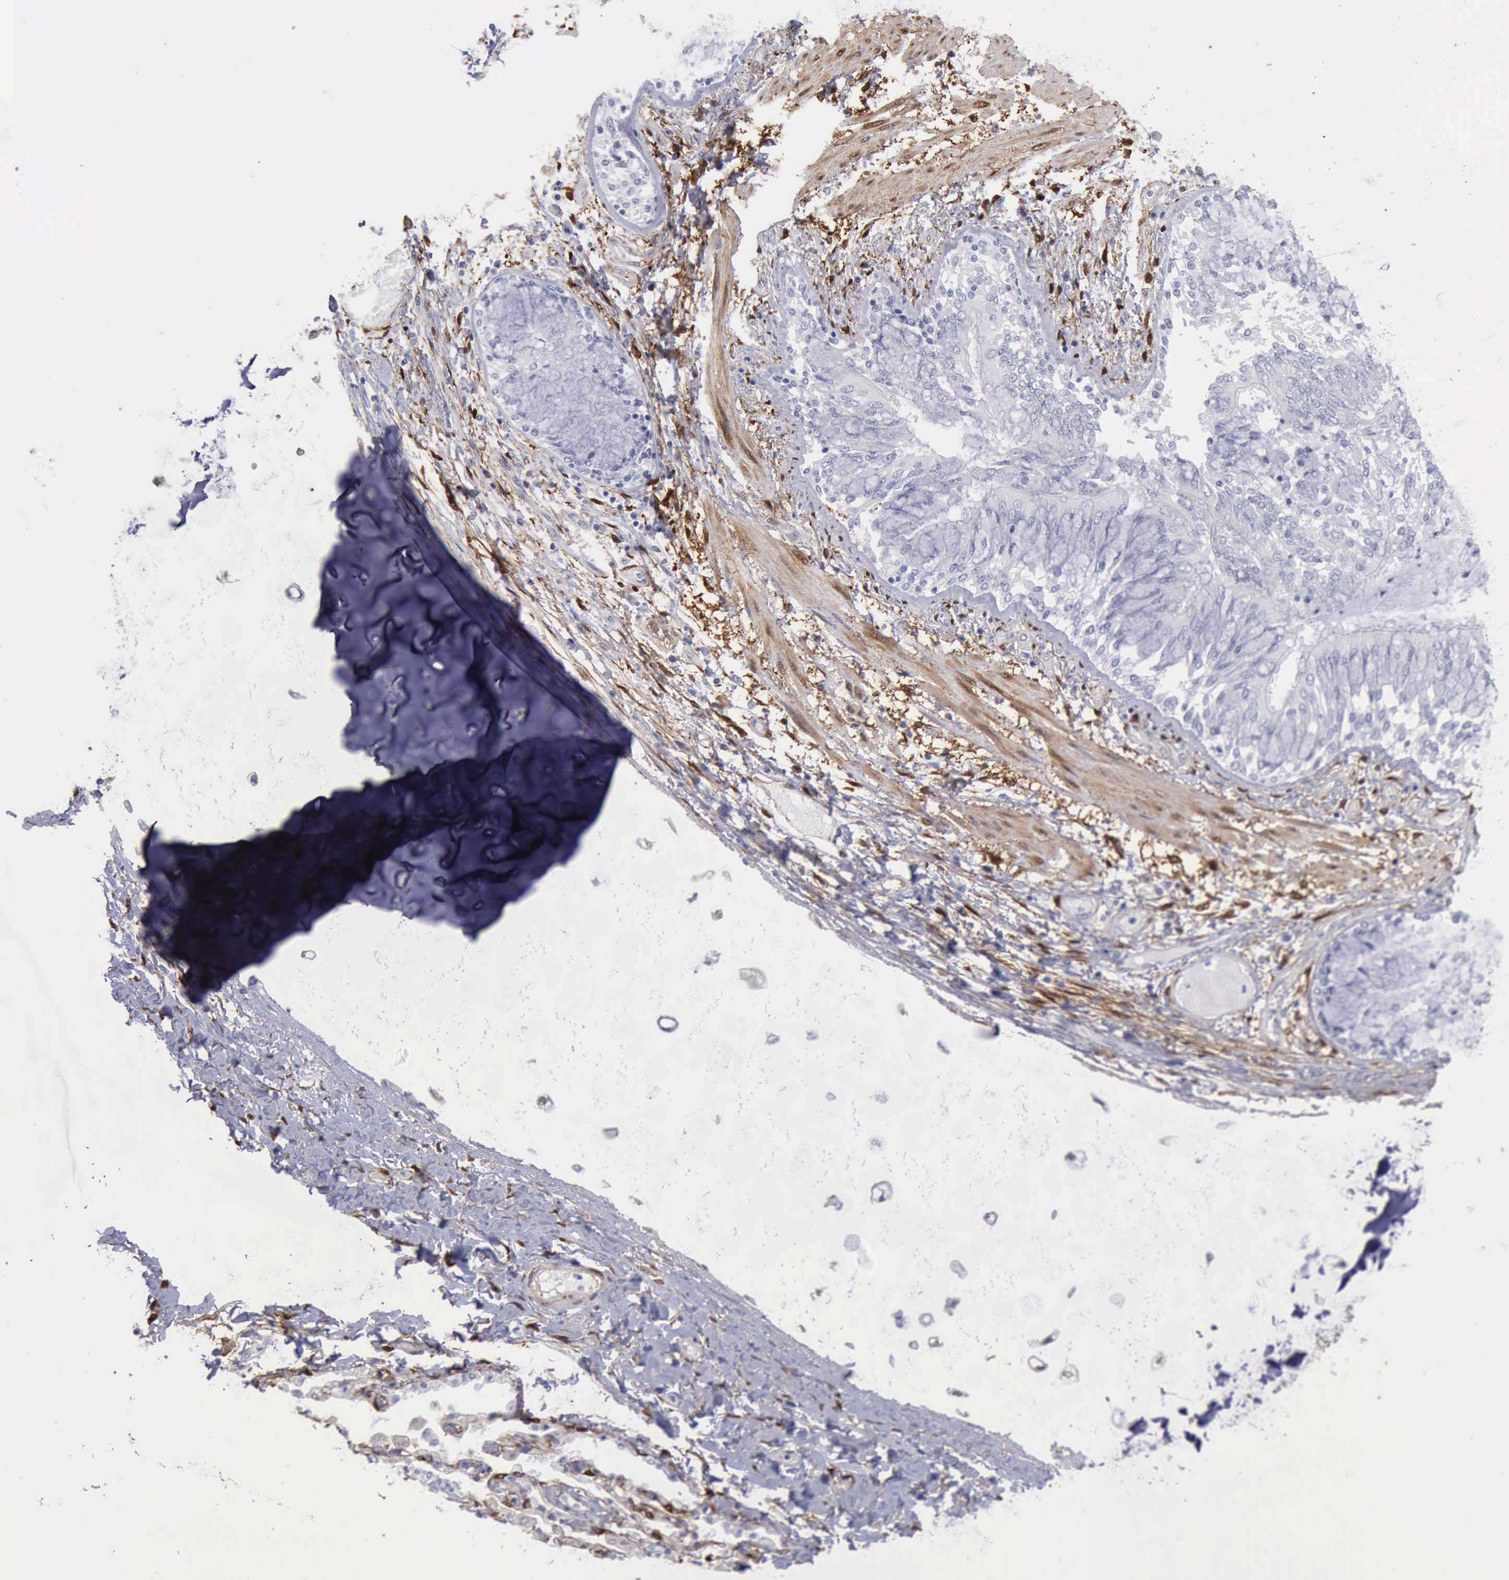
{"staining": {"intensity": "strong", "quantity": ">75%", "location": "cytoplasmic/membranous,nuclear"}, "tissue": "adipose tissue", "cell_type": "Adipocytes", "image_type": "normal", "snomed": [{"axis": "morphology", "description": "Normal tissue, NOS"}, {"axis": "morphology", "description": "Adenocarcinoma, NOS"}, {"axis": "topography", "description": "Cartilage tissue"}, {"axis": "topography", "description": "Lung"}], "caption": "This is a photomicrograph of immunohistochemistry (IHC) staining of normal adipose tissue, which shows strong staining in the cytoplasmic/membranous,nuclear of adipocytes.", "gene": "FHL1", "patient": {"sex": "female", "age": 67}}